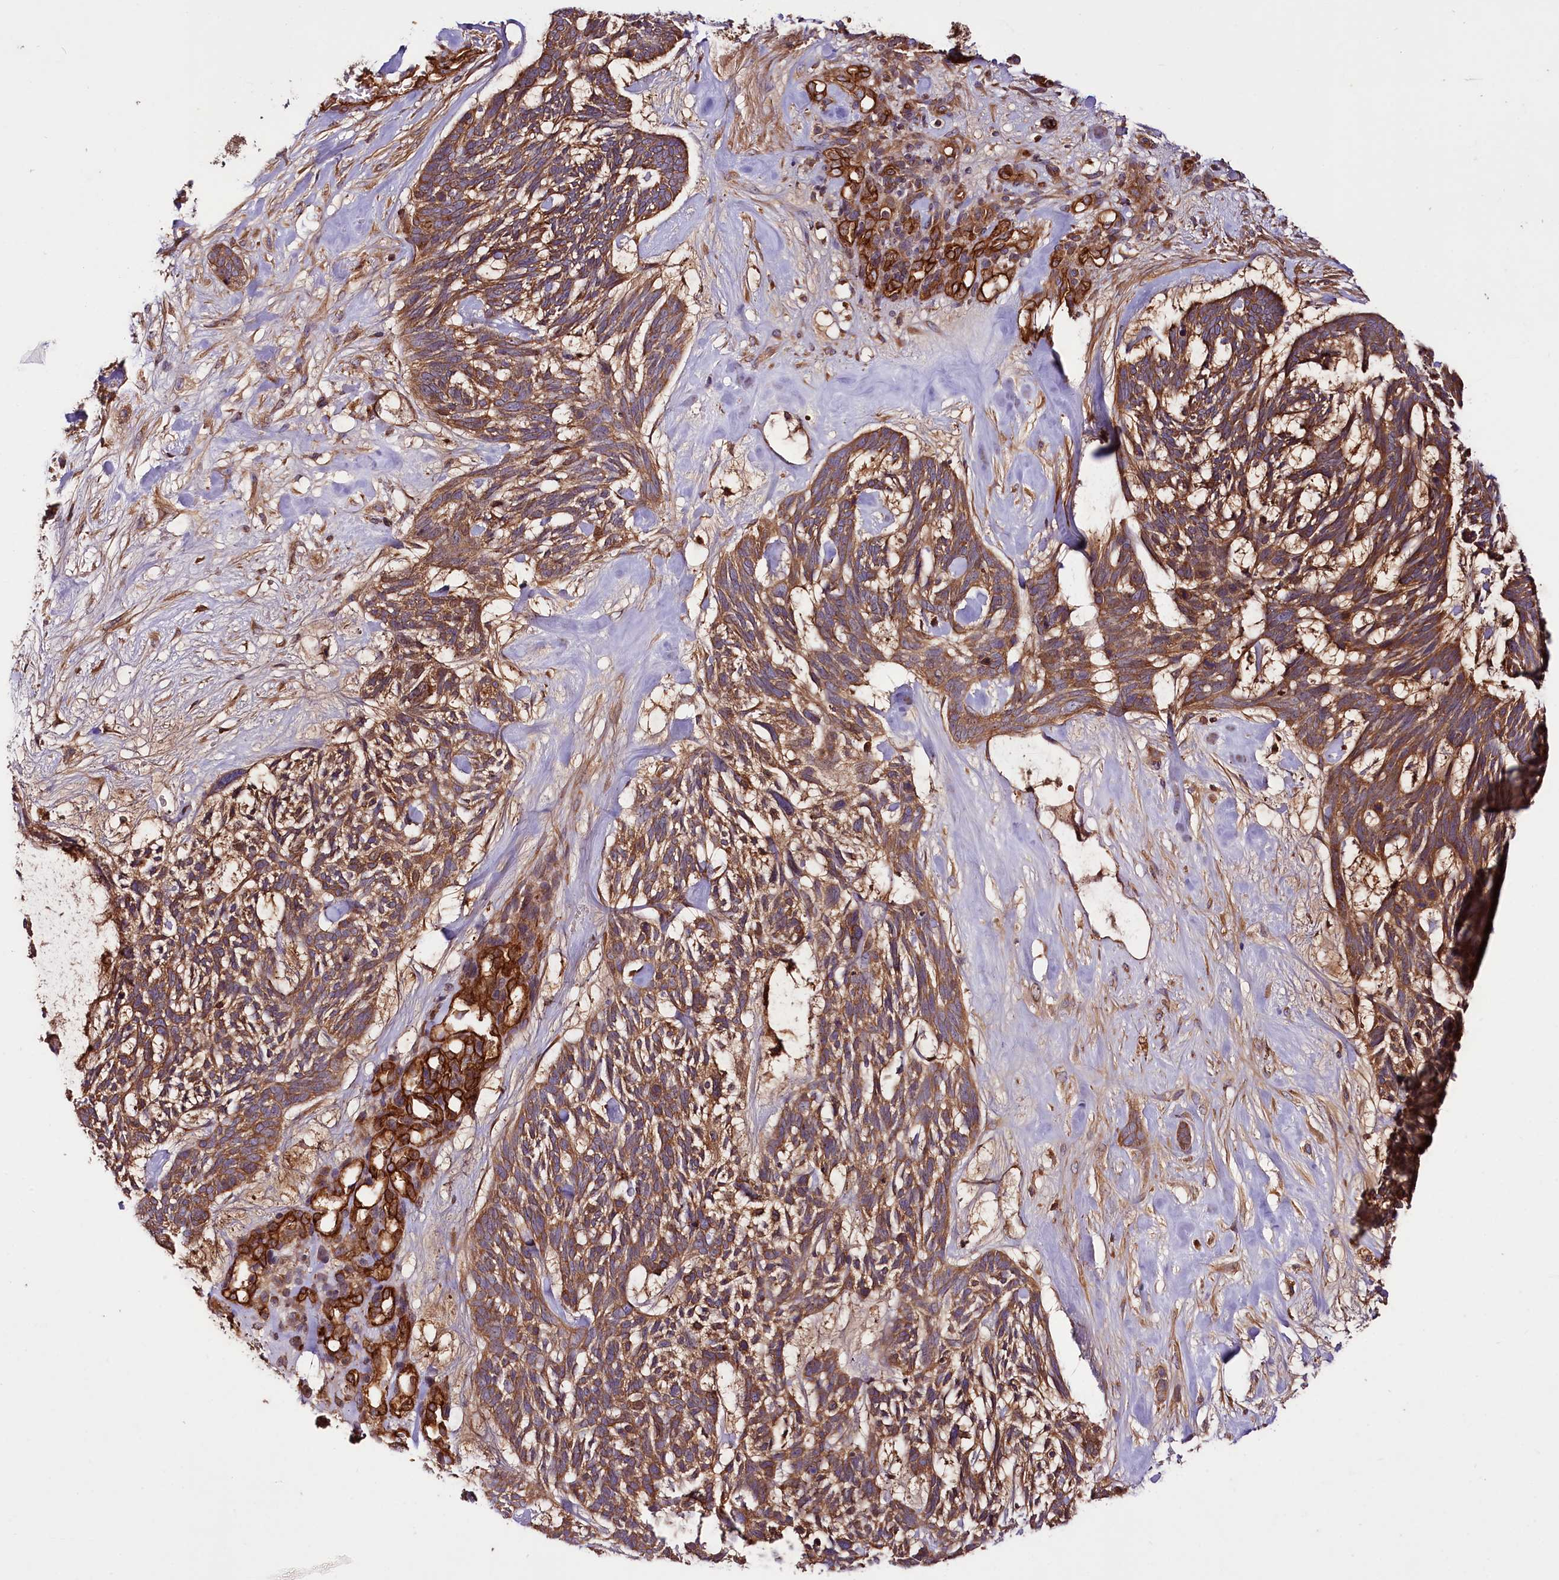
{"staining": {"intensity": "moderate", "quantity": ">75%", "location": "cytoplasmic/membranous"}, "tissue": "skin cancer", "cell_type": "Tumor cells", "image_type": "cancer", "snomed": [{"axis": "morphology", "description": "Basal cell carcinoma"}, {"axis": "topography", "description": "Skin"}], "caption": "Brown immunohistochemical staining in basal cell carcinoma (skin) exhibits moderate cytoplasmic/membranous positivity in about >75% of tumor cells. The protein is shown in brown color, while the nuclei are stained blue.", "gene": "CEP295", "patient": {"sex": "male", "age": 88}}